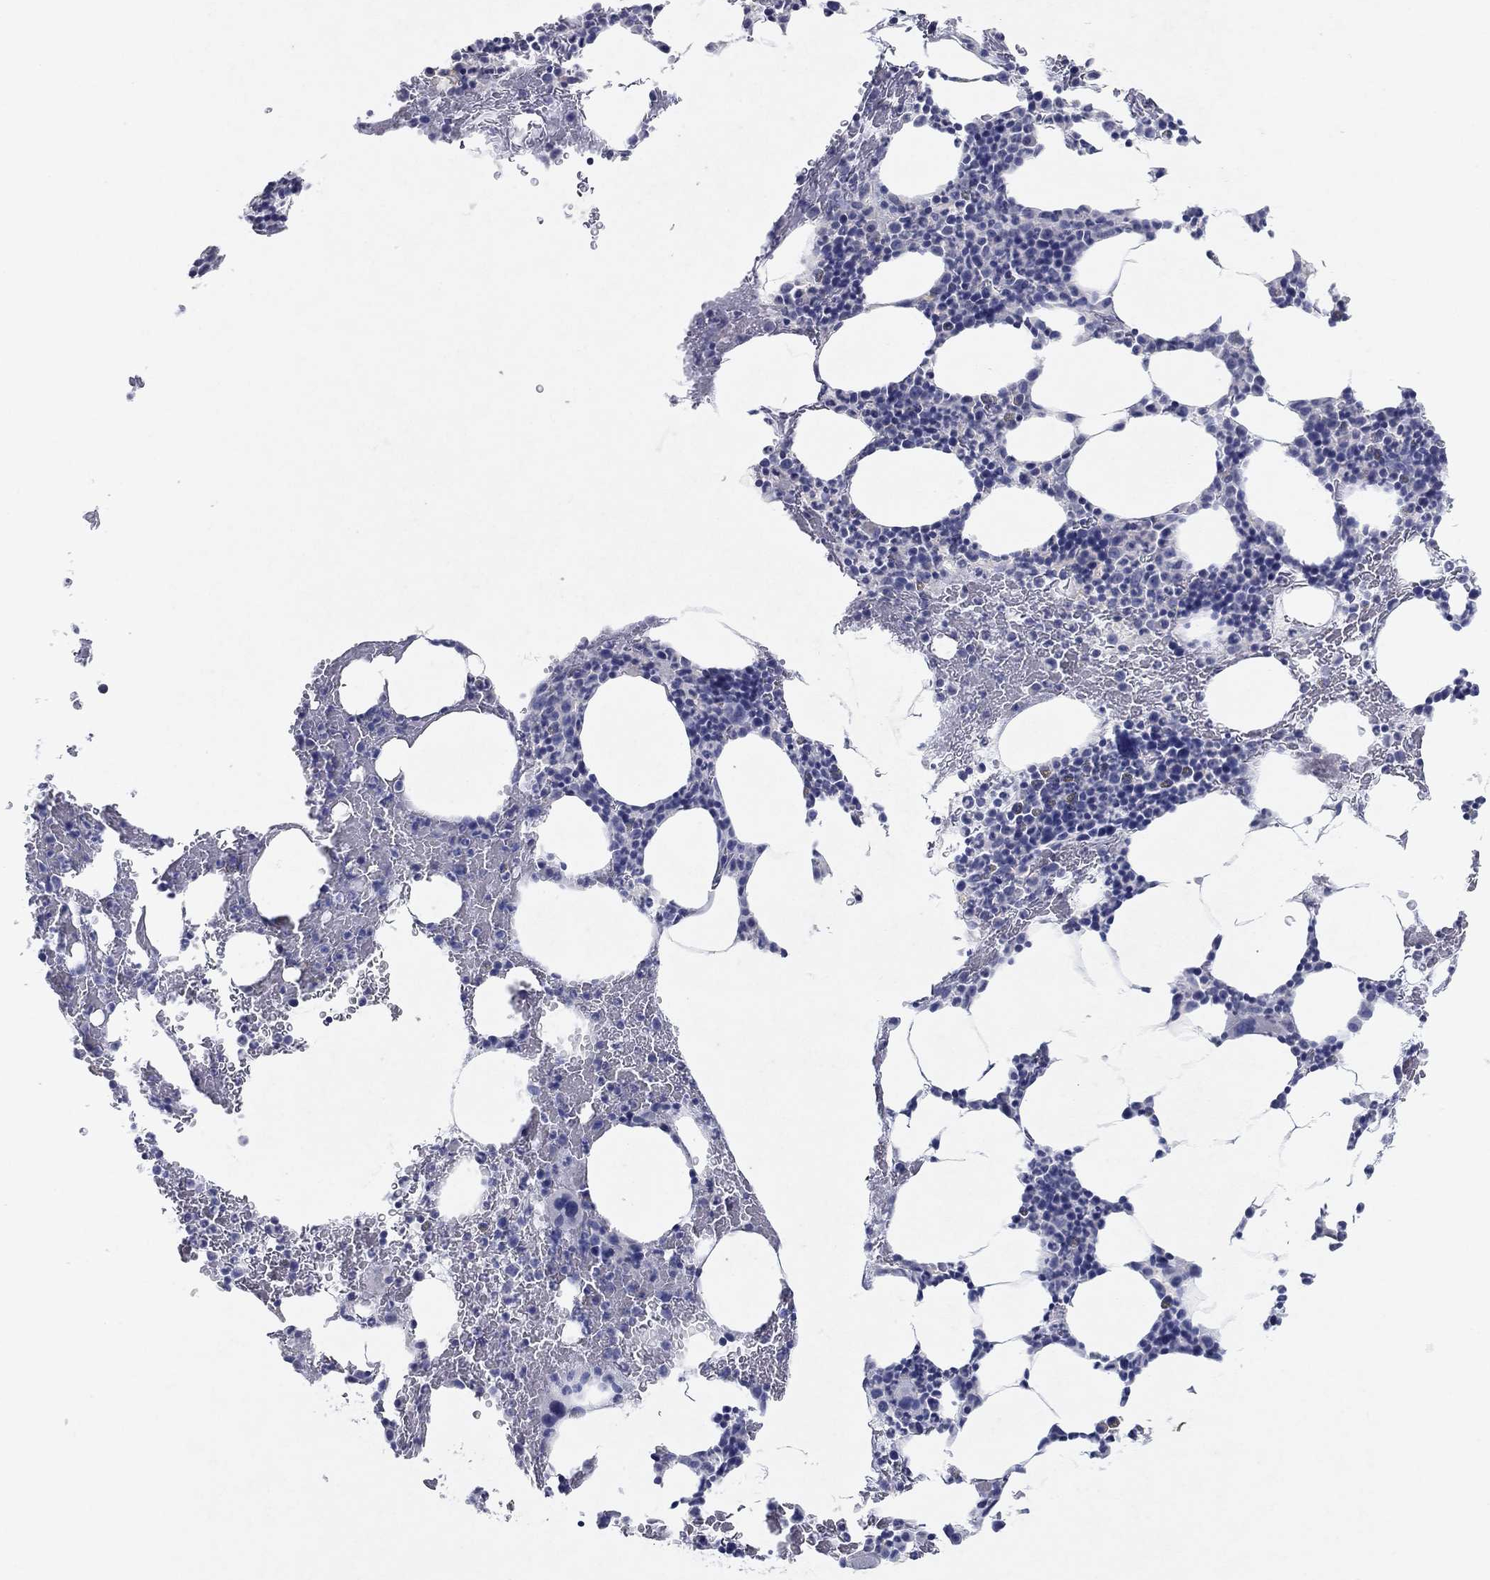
{"staining": {"intensity": "negative", "quantity": "none", "location": "none"}, "tissue": "bone marrow", "cell_type": "Hematopoietic cells", "image_type": "normal", "snomed": [{"axis": "morphology", "description": "Normal tissue, NOS"}, {"axis": "topography", "description": "Bone marrow"}], "caption": "This photomicrograph is of unremarkable bone marrow stained with immunohistochemistry to label a protein in brown with the nuclei are counter-stained blue. There is no expression in hematopoietic cells.", "gene": "KRT40", "patient": {"sex": "male", "age": 83}}